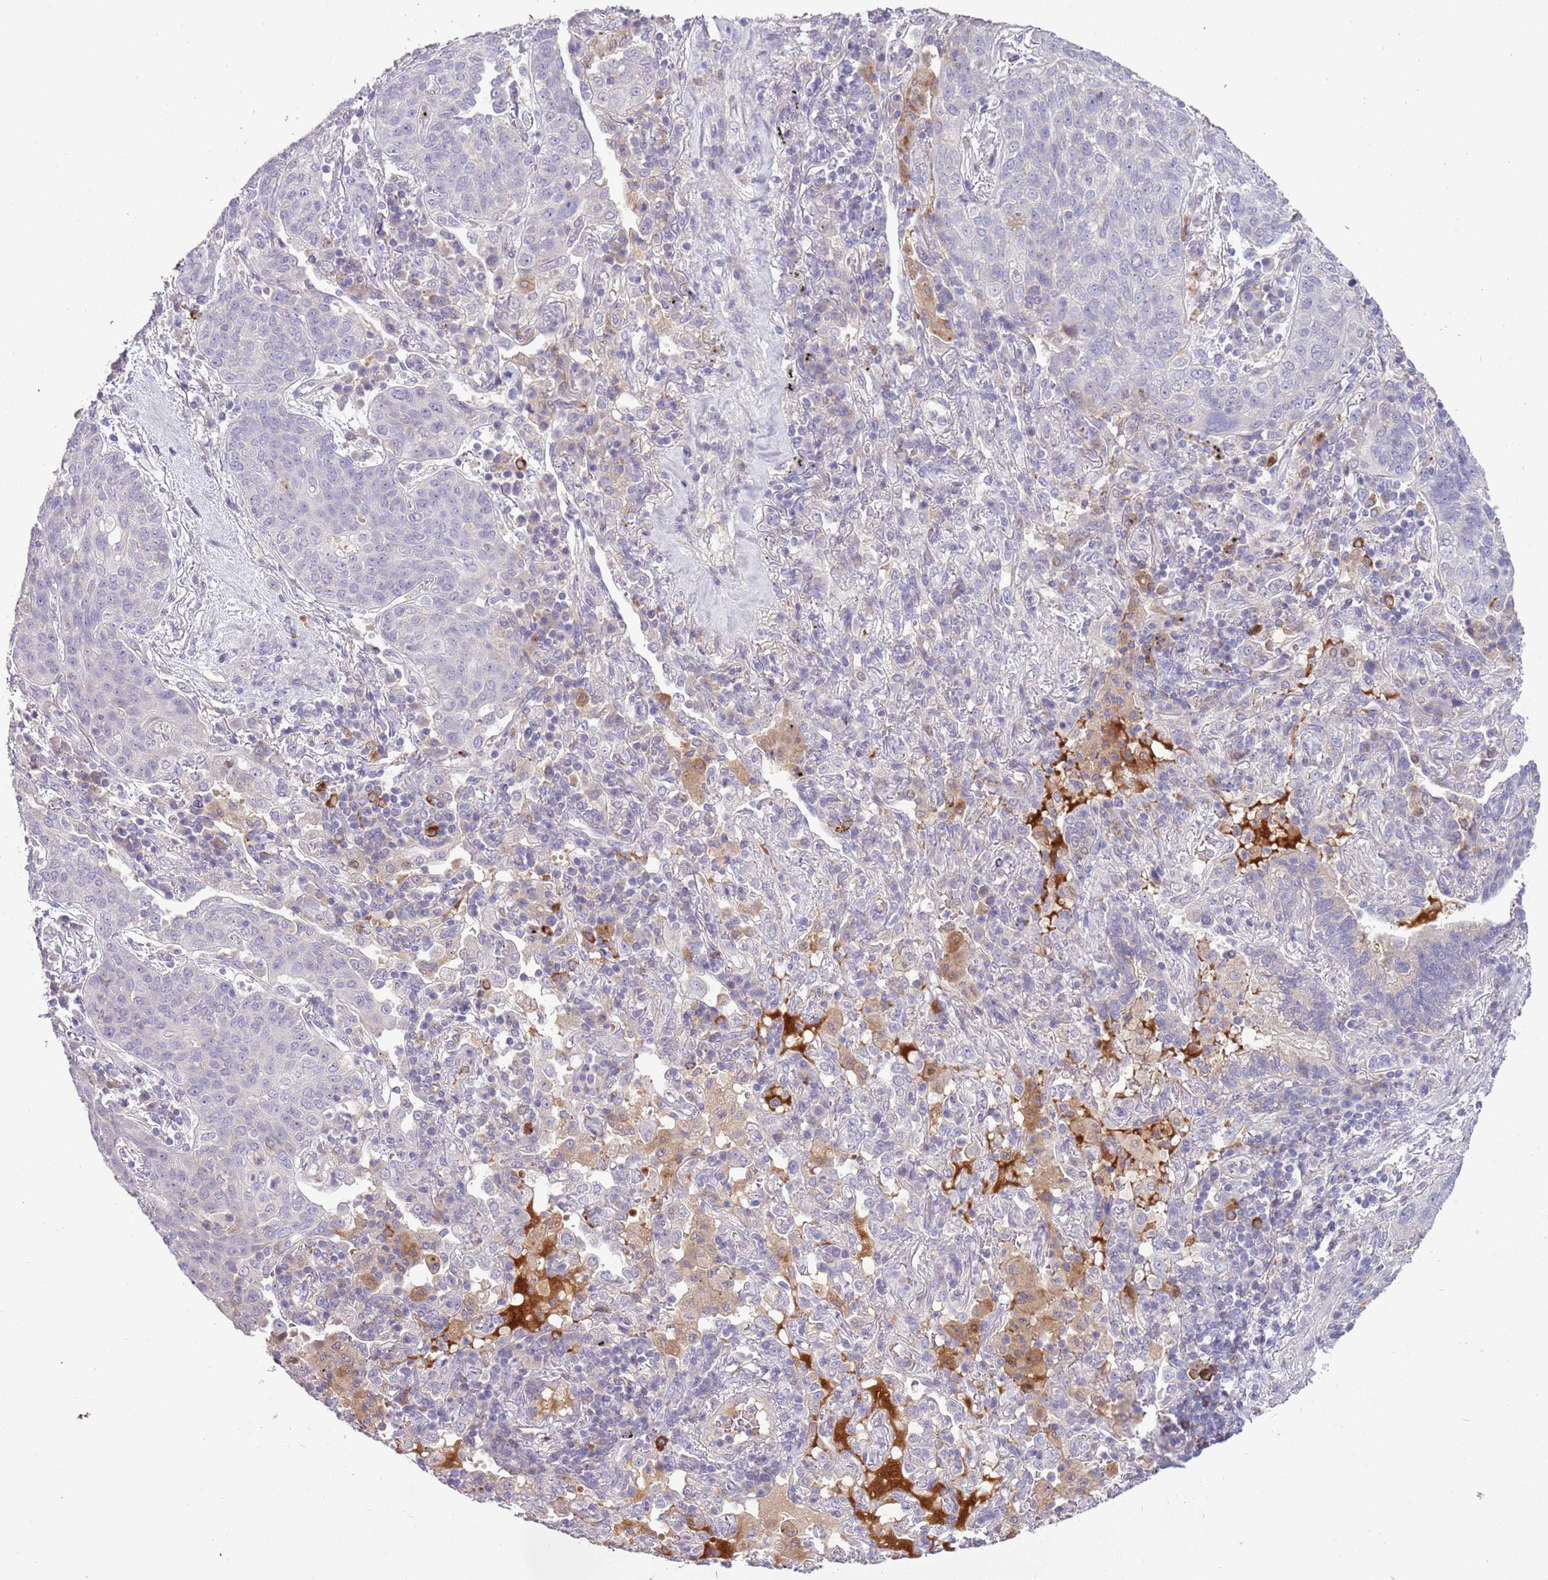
{"staining": {"intensity": "negative", "quantity": "none", "location": "none"}, "tissue": "lung cancer", "cell_type": "Tumor cells", "image_type": "cancer", "snomed": [{"axis": "morphology", "description": "Squamous cell carcinoma, NOS"}, {"axis": "topography", "description": "Lung"}], "caption": "Immunohistochemistry (IHC) of lung squamous cell carcinoma demonstrates no staining in tumor cells. (DAB immunohistochemistry (IHC) visualized using brightfield microscopy, high magnification).", "gene": "SCAMP5", "patient": {"sex": "female", "age": 70}}